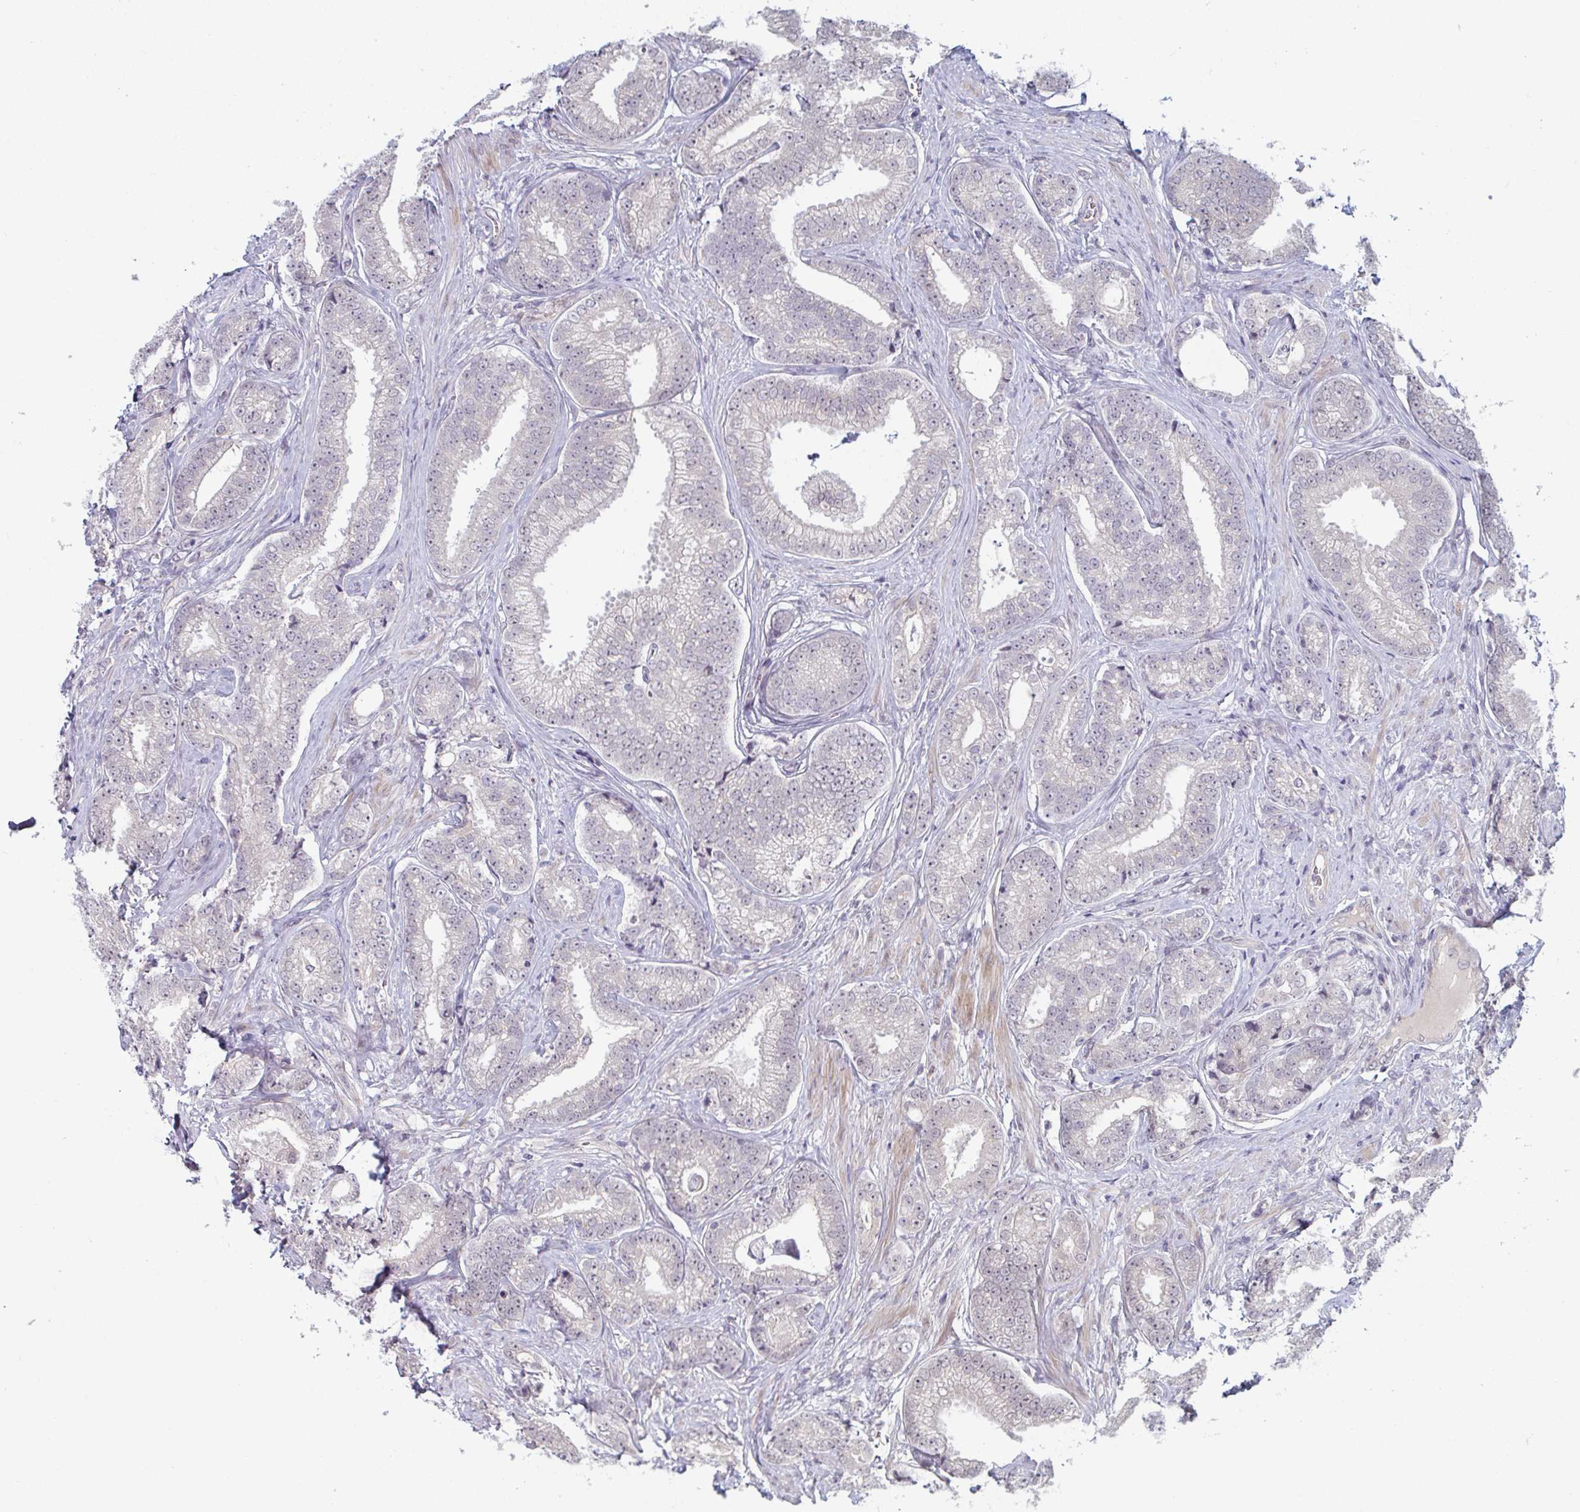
{"staining": {"intensity": "negative", "quantity": "none", "location": "none"}, "tissue": "prostate cancer", "cell_type": "Tumor cells", "image_type": "cancer", "snomed": [{"axis": "morphology", "description": "Adenocarcinoma, Low grade"}, {"axis": "topography", "description": "Prostate"}], "caption": "Prostate low-grade adenocarcinoma stained for a protein using immunohistochemistry (IHC) exhibits no staining tumor cells.", "gene": "ZNF214", "patient": {"sex": "male", "age": 63}}